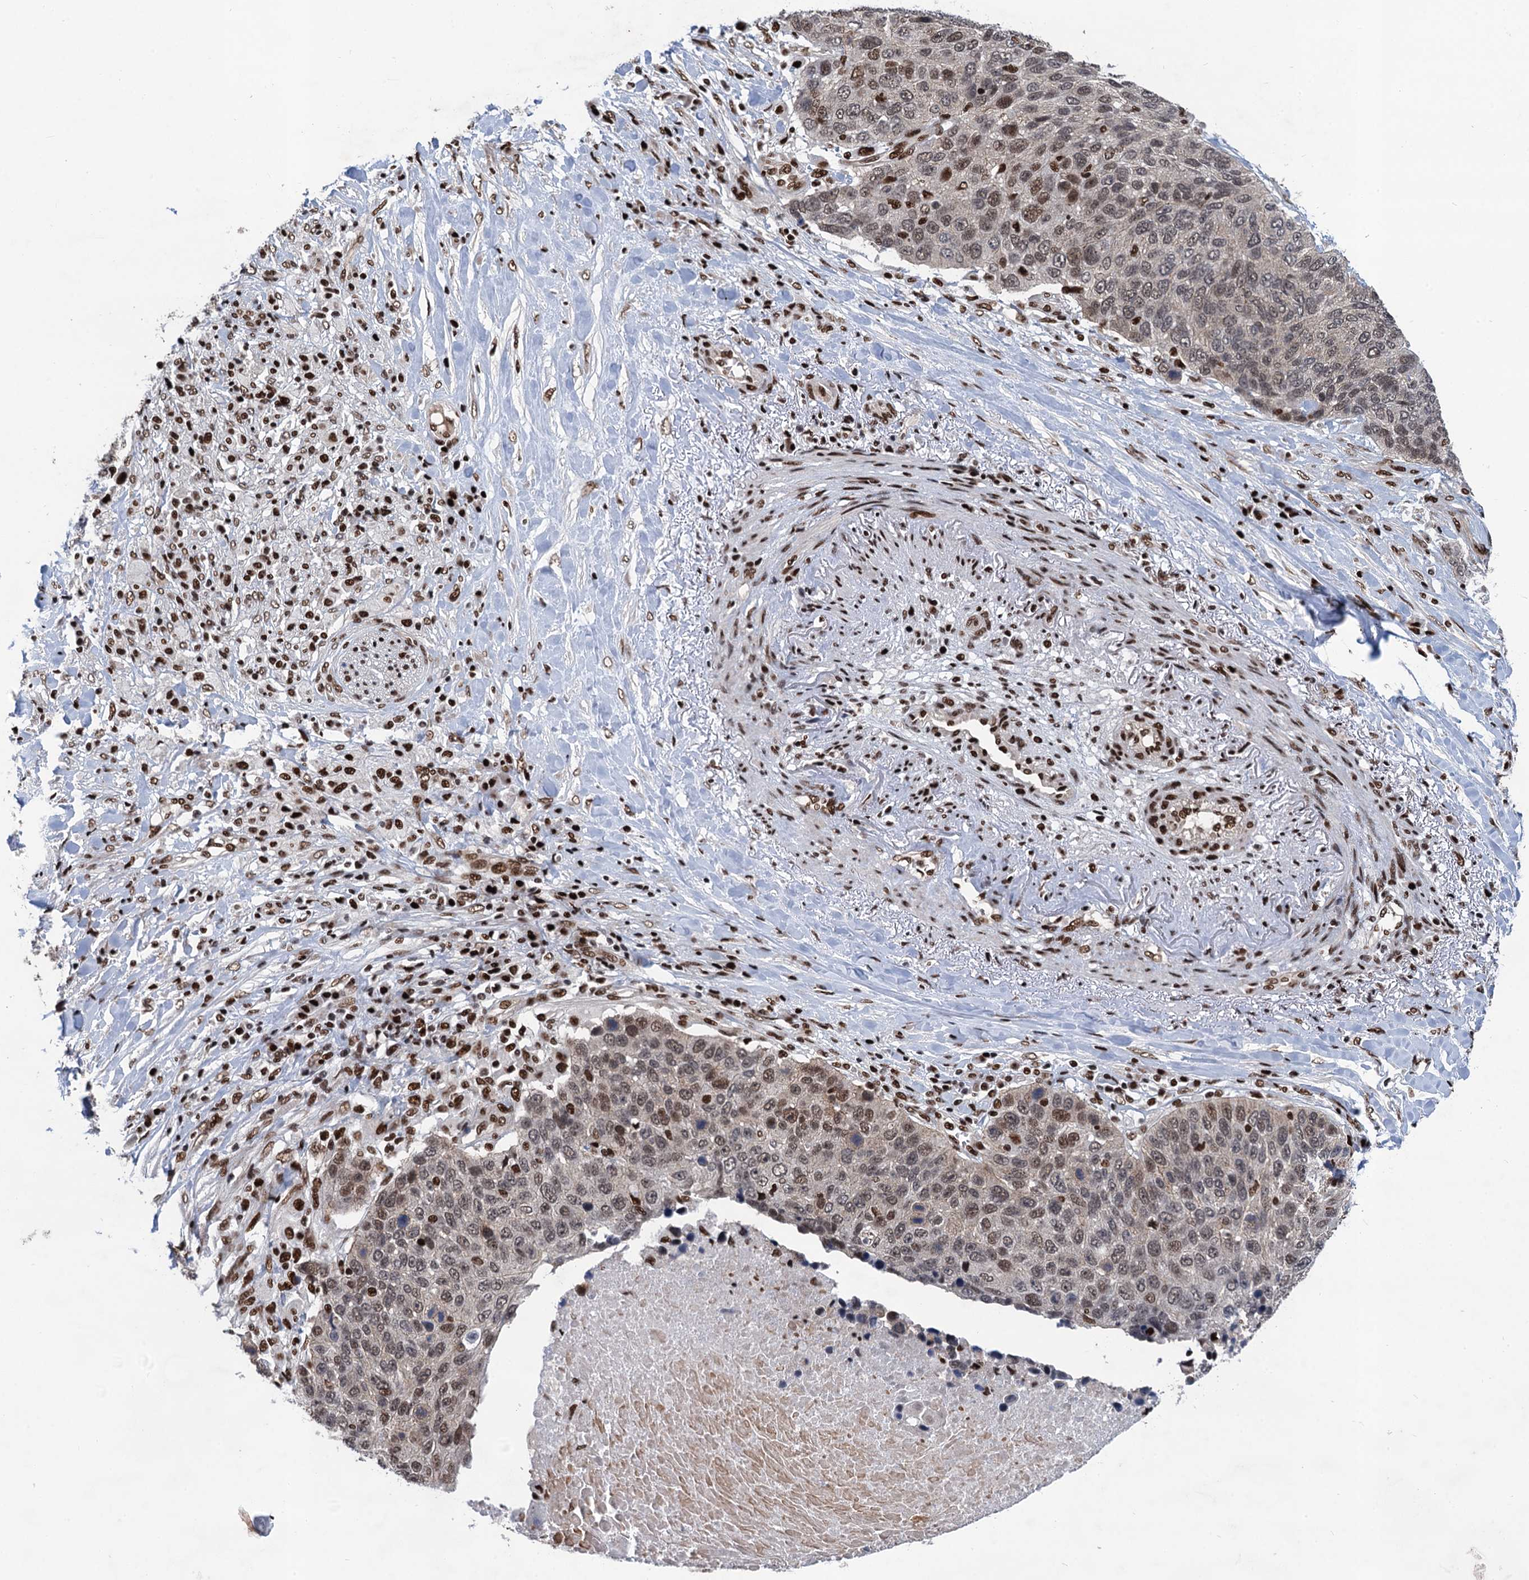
{"staining": {"intensity": "moderate", "quantity": "25%-75%", "location": "nuclear"}, "tissue": "lung cancer", "cell_type": "Tumor cells", "image_type": "cancer", "snomed": [{"axis": "morphology", "description": "Normal tissue, NOS"}, {"axis": "morphology", "description": "Squamous cell carcinoma, NOS"}, {"axis": "topography", "description": "Lymph node"}, {"axis": "topography", "description": "Lung"}], "caption": "Moderate nuclear protein positivity is appreciated in about 25%-75% of tumor cells in lung squamous cell carcinoma.", "gene": "PPP4R1", "patient": {"sex": "male", "age": 66}}